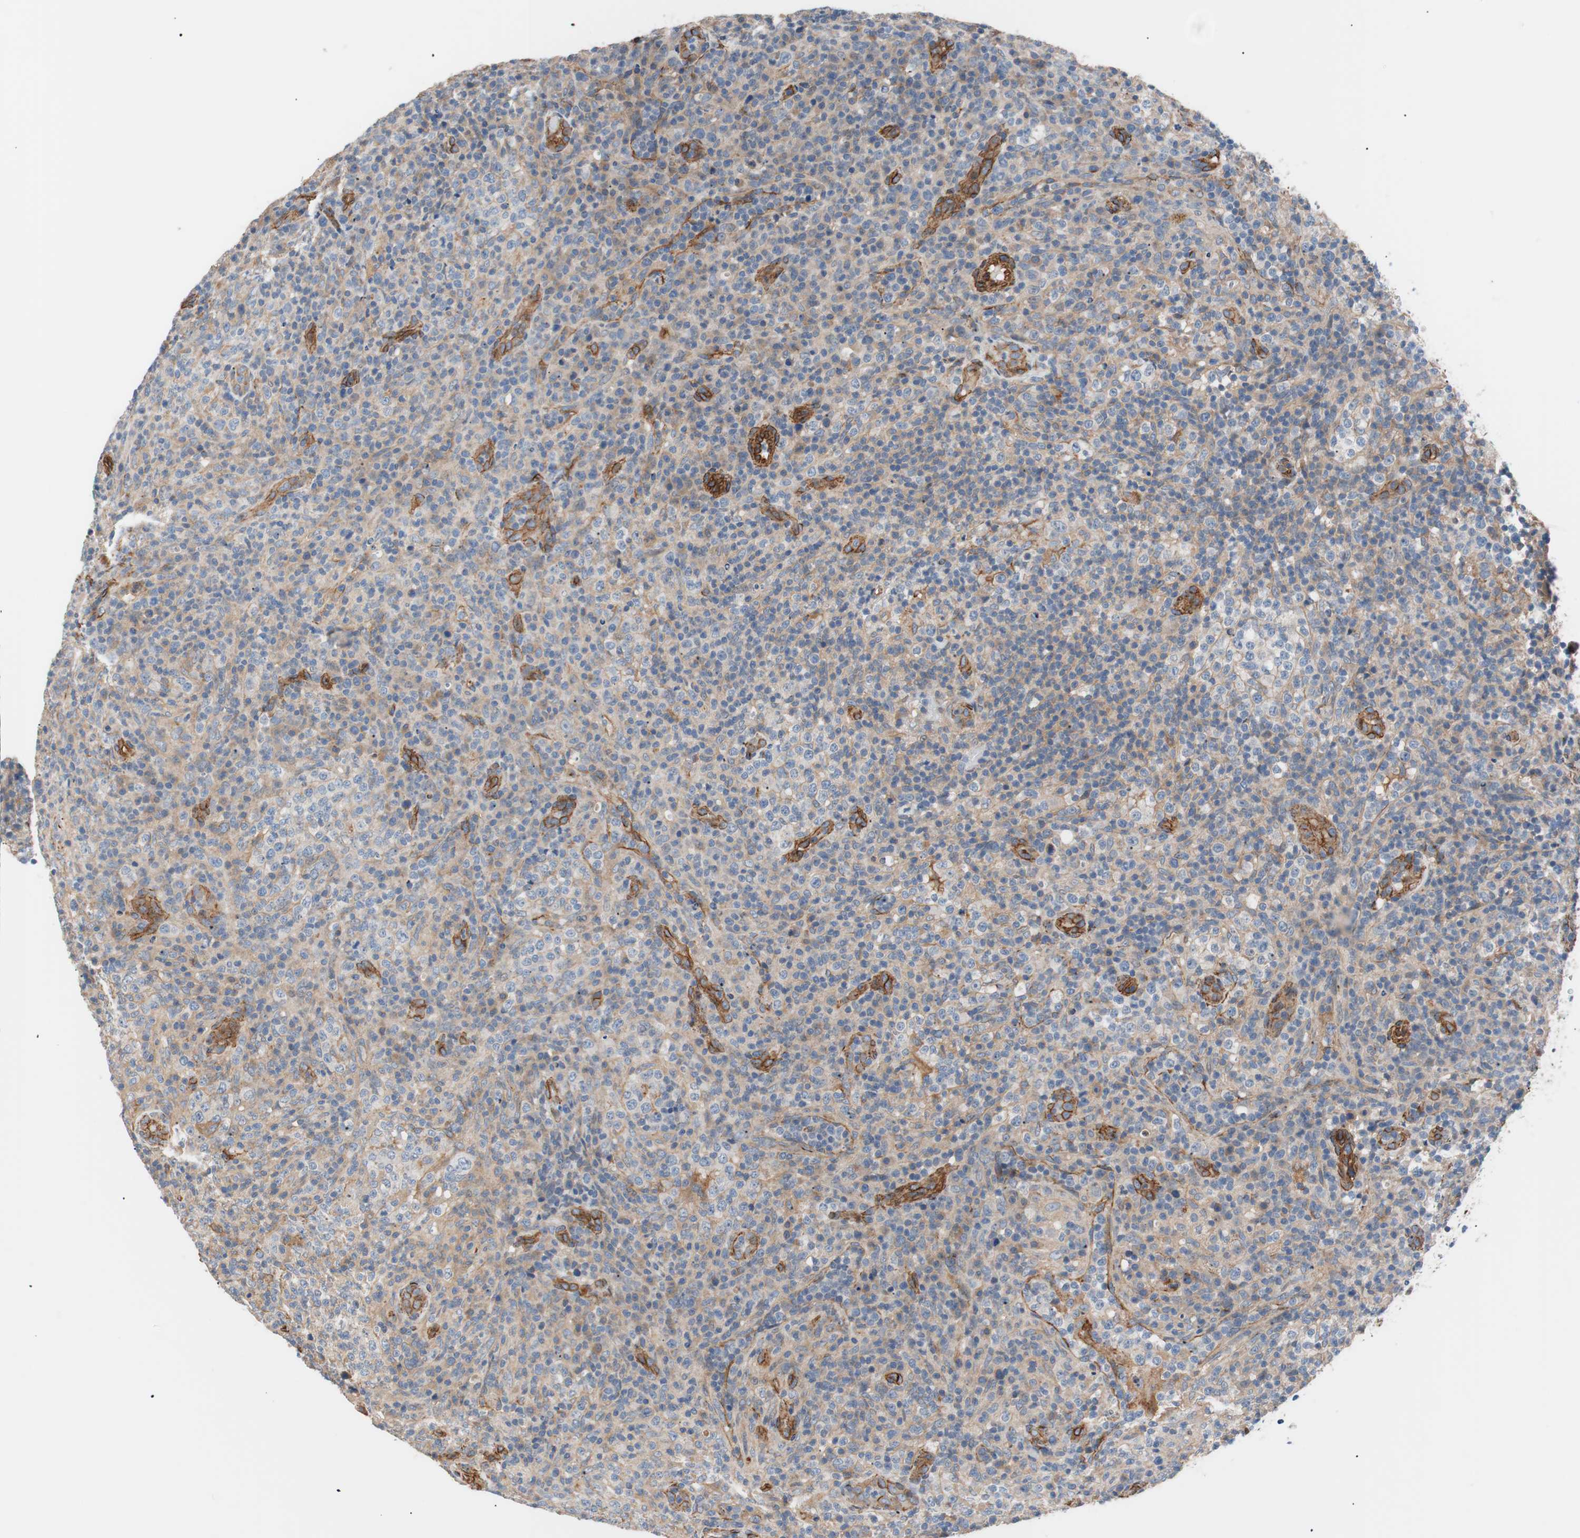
{"staining": {"intensity": "negative", "quantity": "none", "location": "none"}, "tissue": "lymphoma", "cell_type": "Tumor cells", "image_type": "cancer", "snomed": [{"axis": "morphology", "description": "Malignant lymphoma, non-Hodgkin's type, High grade"}, {"axis": "topography", "description": "Lymph node"}], "caption": "Immunohistochemistry (IHC) of human malignant lymphoma, non-Hodgkin's type (high-grade) displays no staining in tumor cells.", "gene": "SPINT1", "patient": {"sex": "female", "age": 76}}